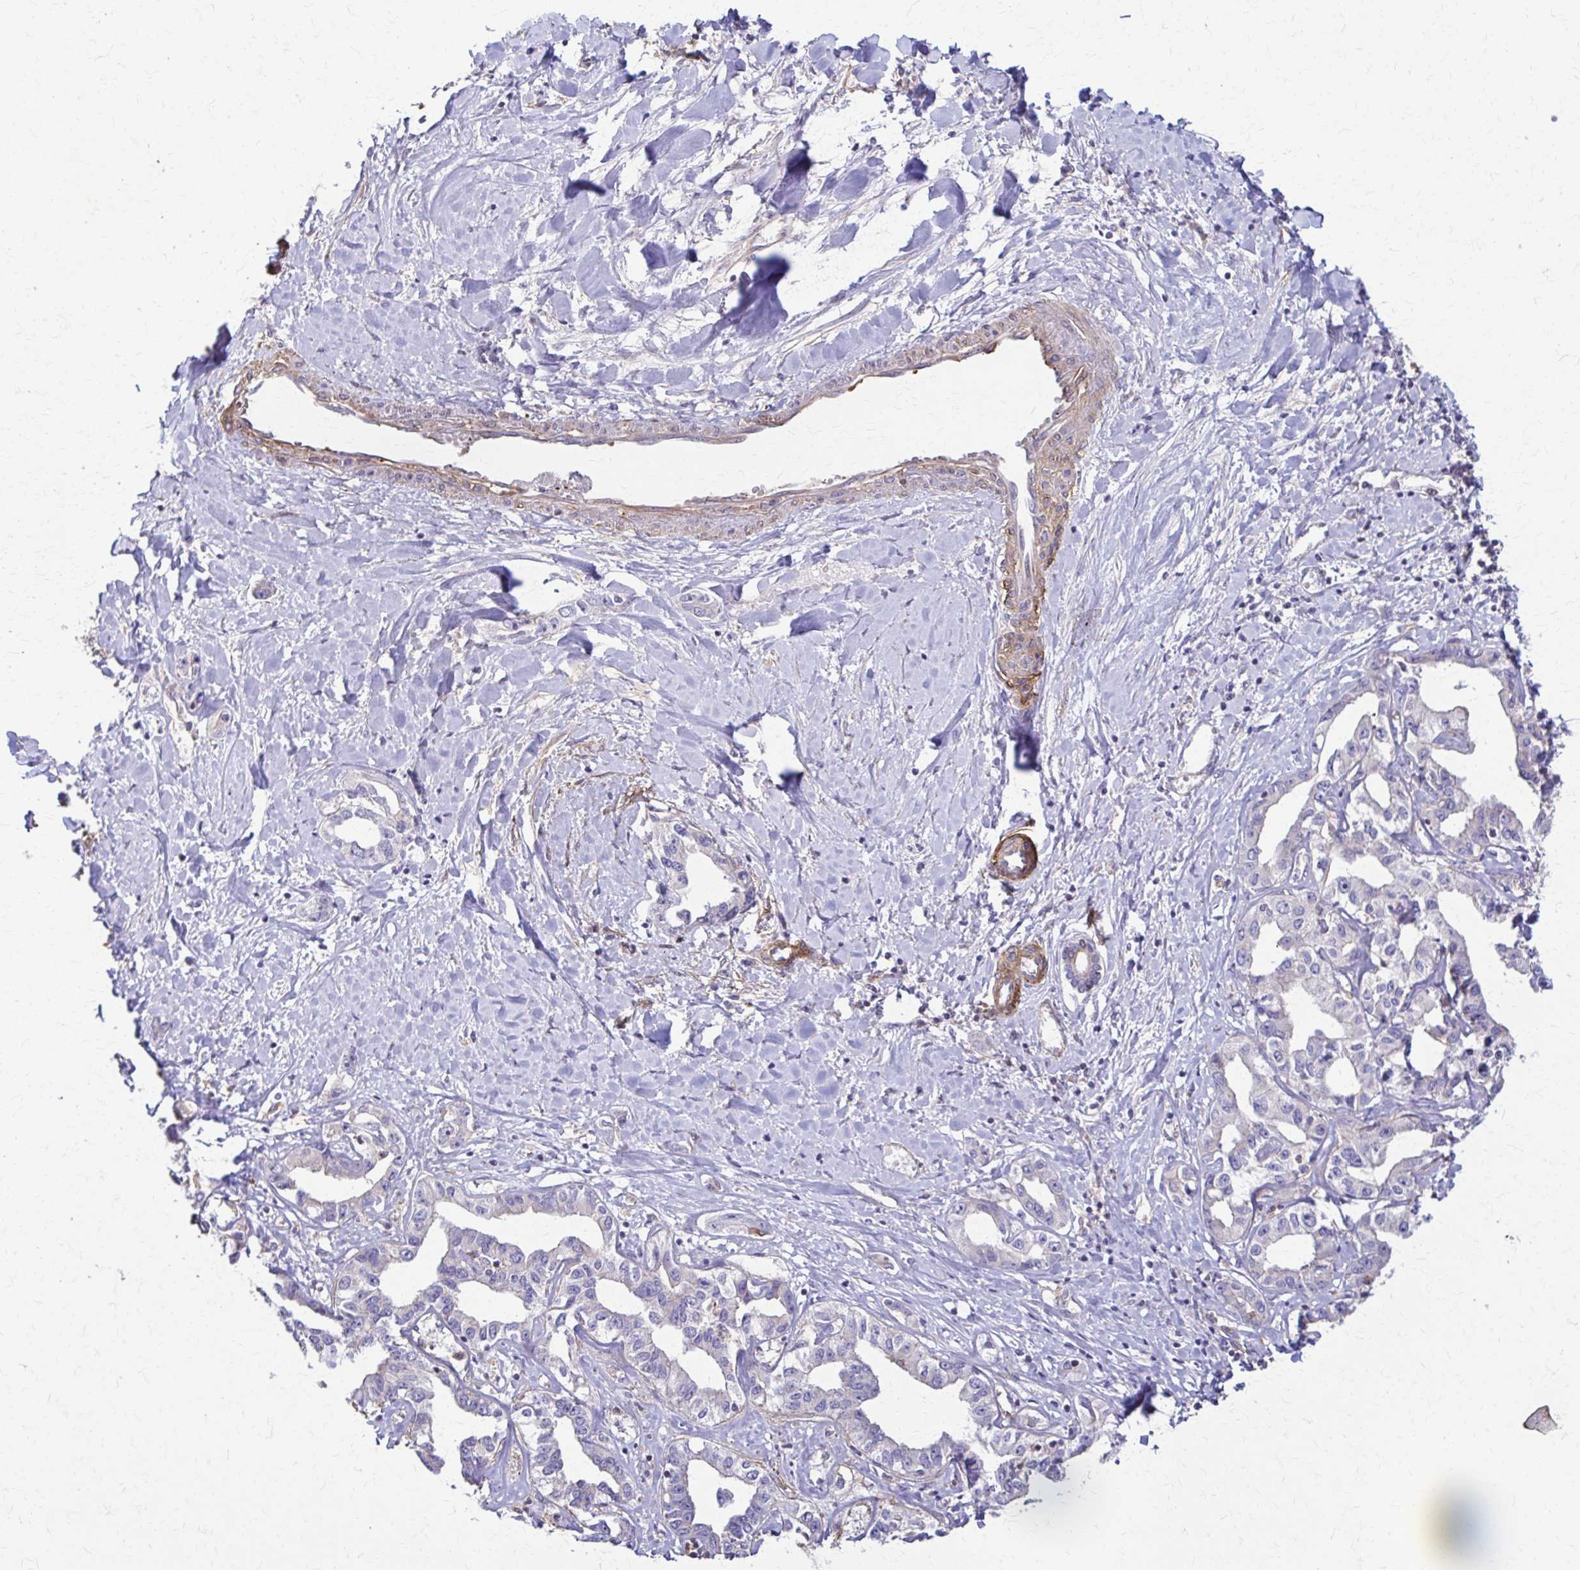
{"staining": {"intensity": "negative", "quantity": "none", "location": "none"}, "tissue": "liver cancer", "cell_type": "Tumor cells", "image_type": "cancer", "snomed": [{"axis": "morphology", "description": "Cholangiocarcinoma"}, {"axis": "topography", "description": "Liver"}], "caption": "Histopathology image shows no protein staining in tumor cells of cholangiocarcinoma (liver) tissue.", "gene": "DSP", "patient": {"sex": "male", "age": 59}}